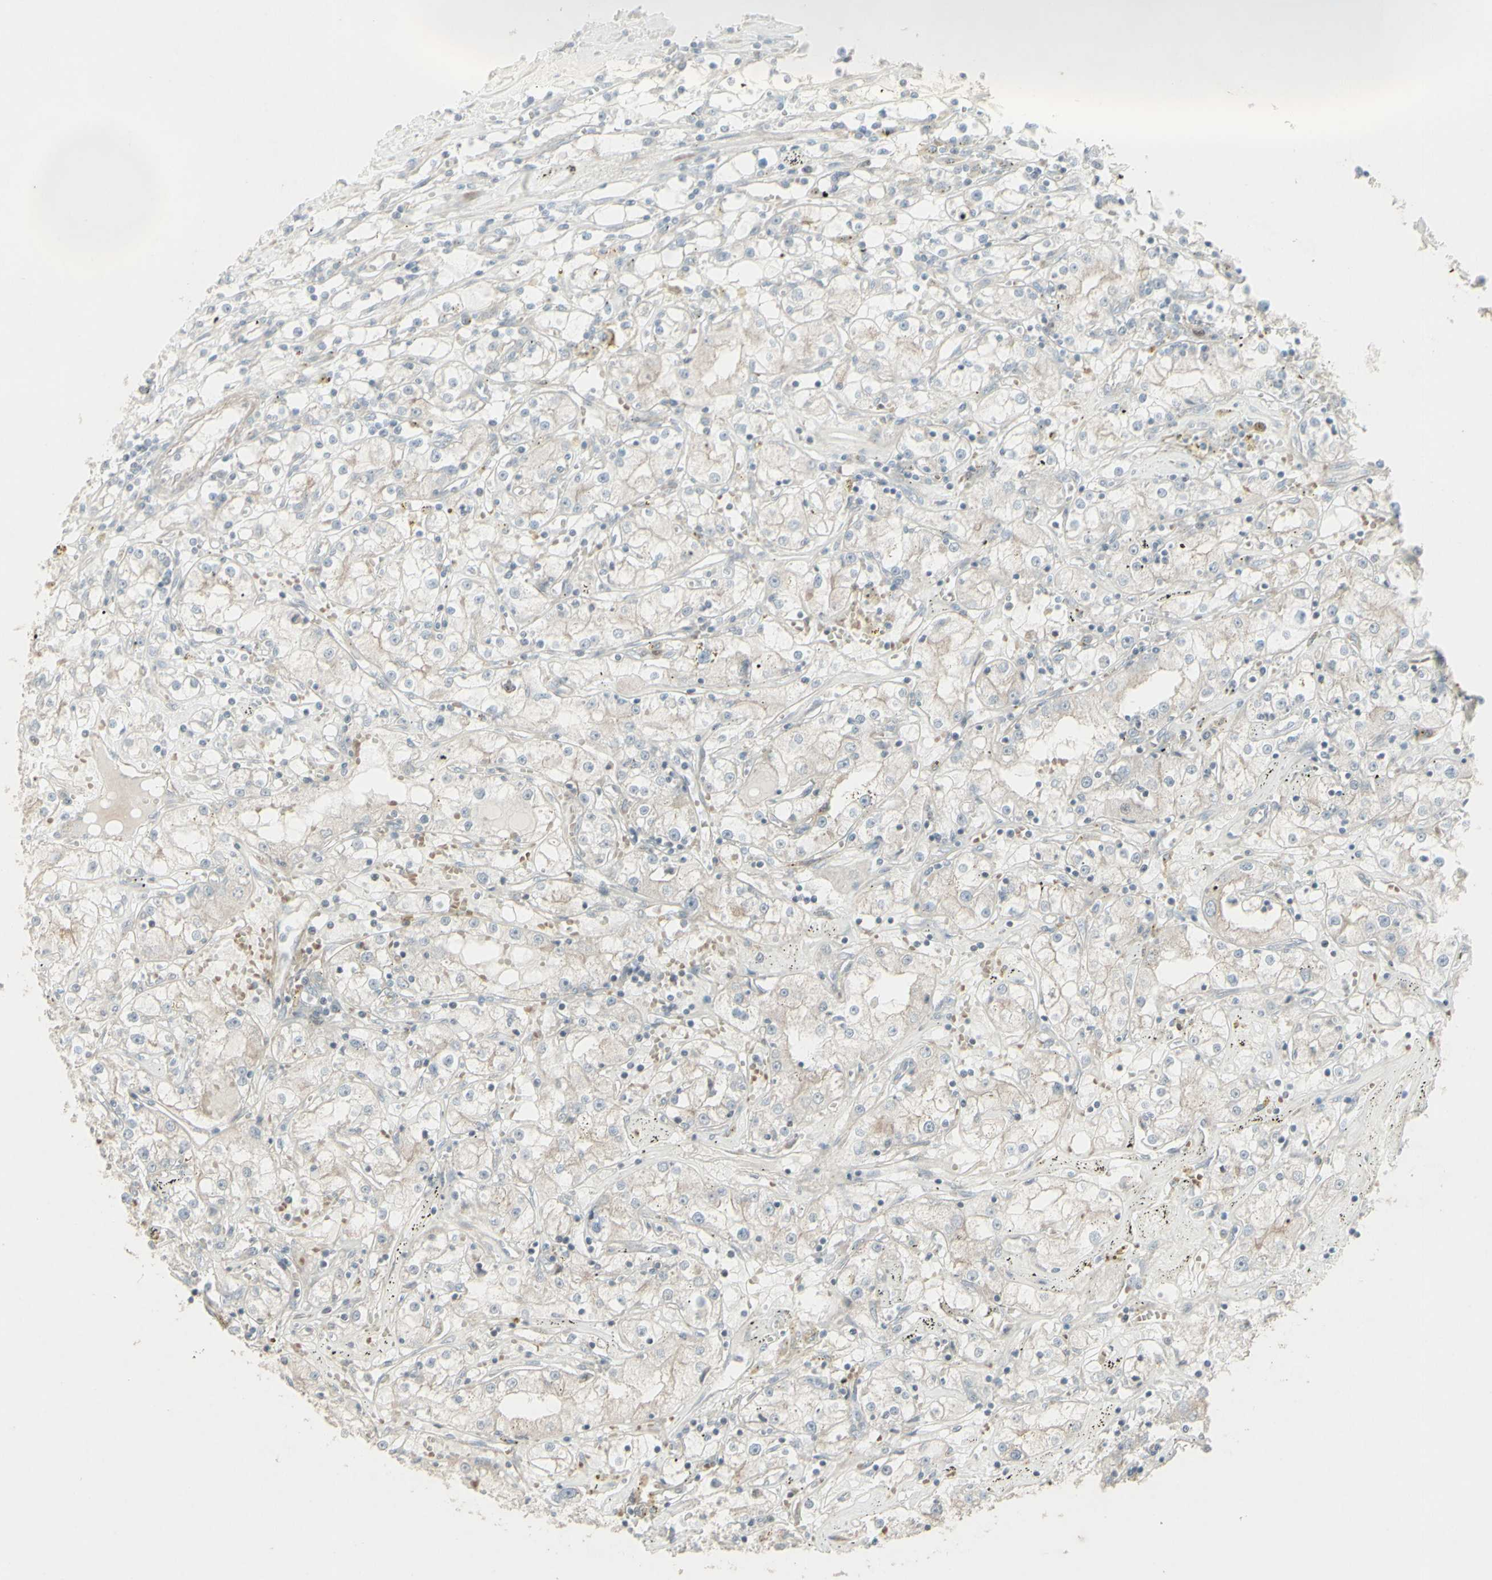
{"staining": {"intensity": "negative", "quantity": "none", "location": "none"}, "tissue": "renal cancer", "cell_type": "Tumor cells", "image_type": "cancer", "snomed": [{"axis": "morphology", "description": "Adenocarcinoma, NOS"}, {"axis": "topography", "description": "Kidney"}], "caption": "Protein analysis of renal cancer (adenocarcinoma) displays no significant expression in tumor cells.", "gene": "GMNN", "patient": {"sex": "male", "age": 56}}